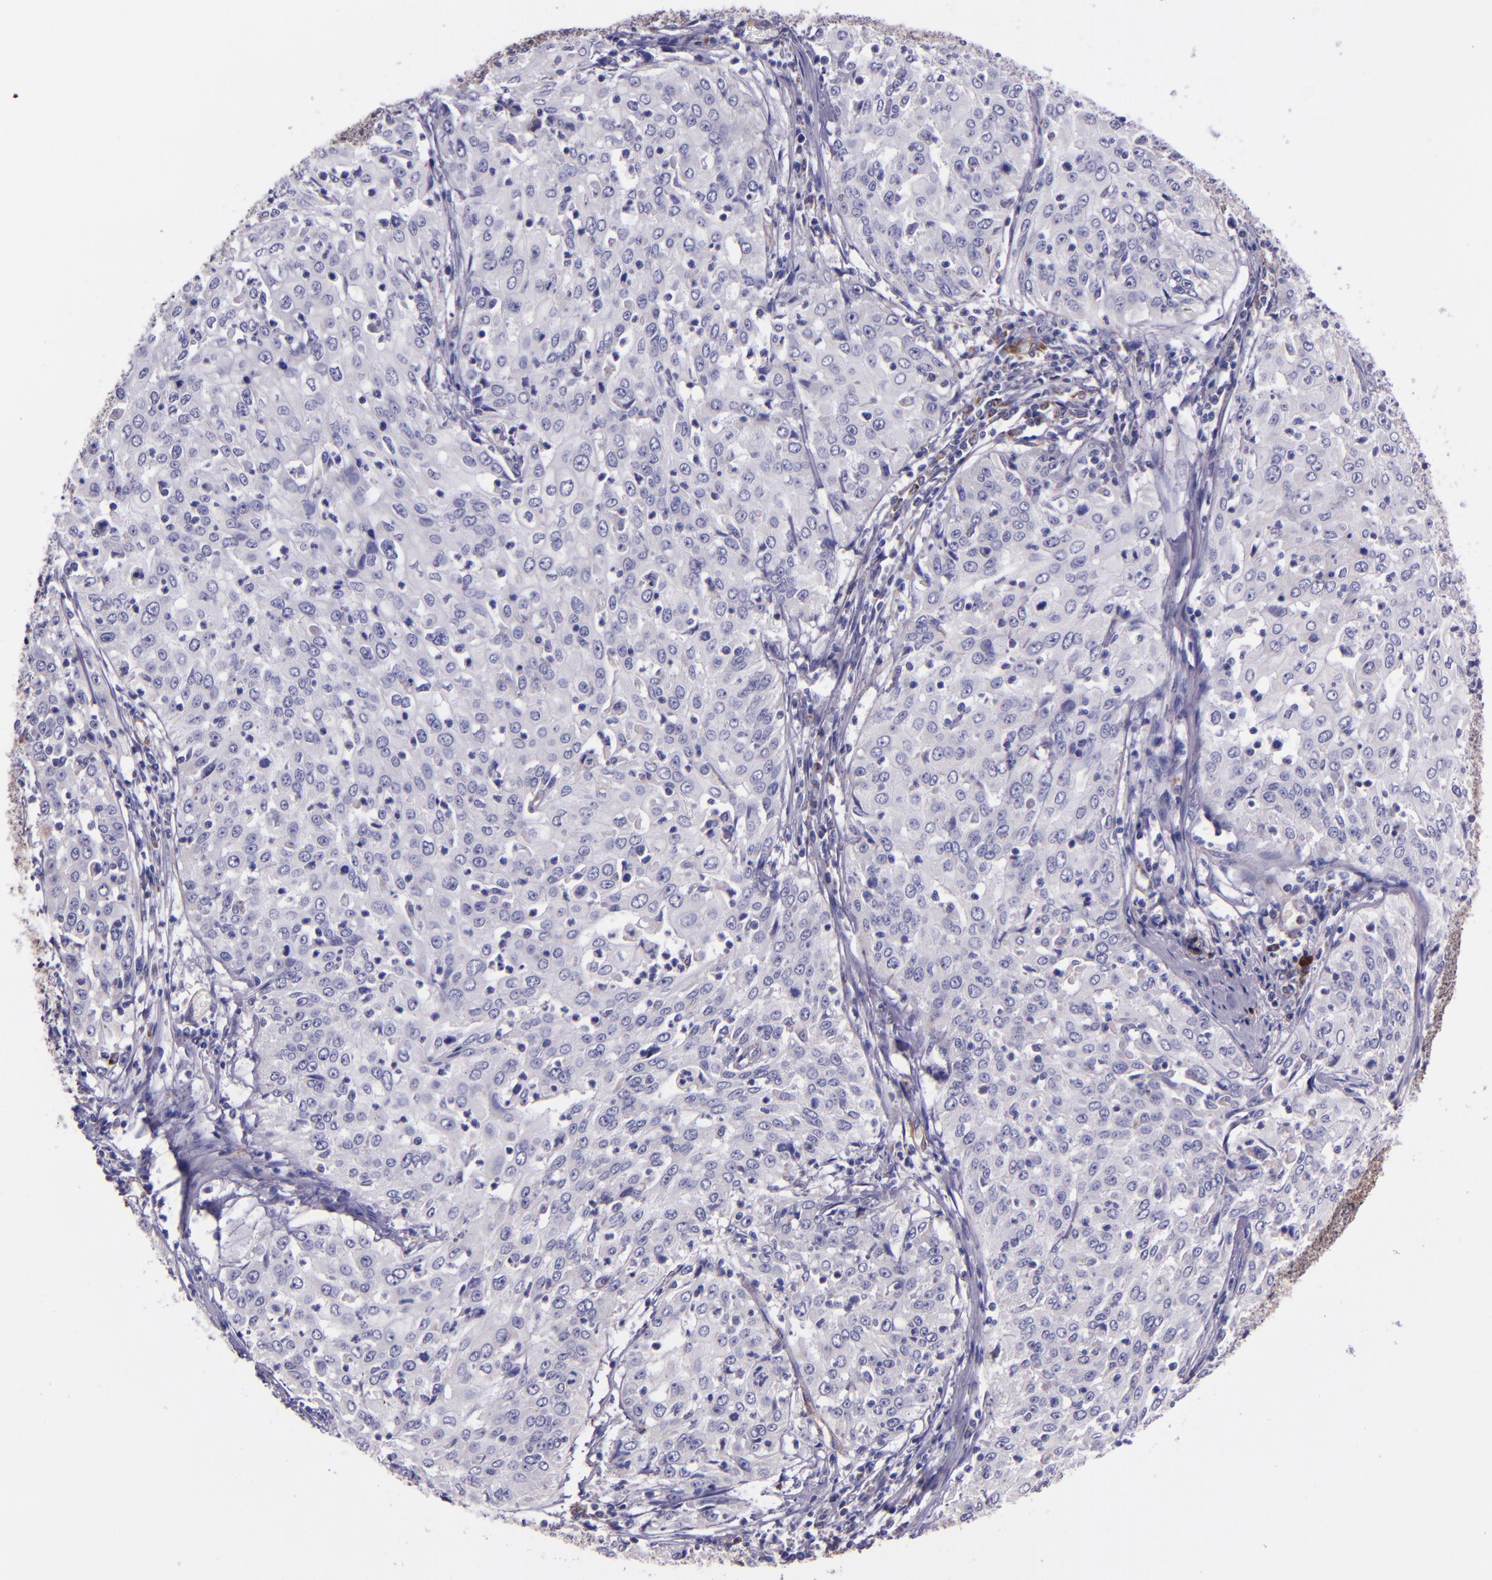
{"staining": {"intensity": "negative", "quantity": "none", "location": "none"}, "tissue": "cervical cancer", "cell_type": "Tumor cells", "image_type": "cancer", "snomed": [{"axis": "morphology", "description": "Squamous cell carcinoma, NOS"}, {"axis": "topography", "description": "Cervix"}], "caption": "DAB (3,3'-diaminobenzidine) immunohistochemical staining of cervical cancer (squamous cell carcinoma) exhibits no significant staining in tumor cells.", "gene": "IDH3G", "patient": {"sex": "female", "age": 39}}